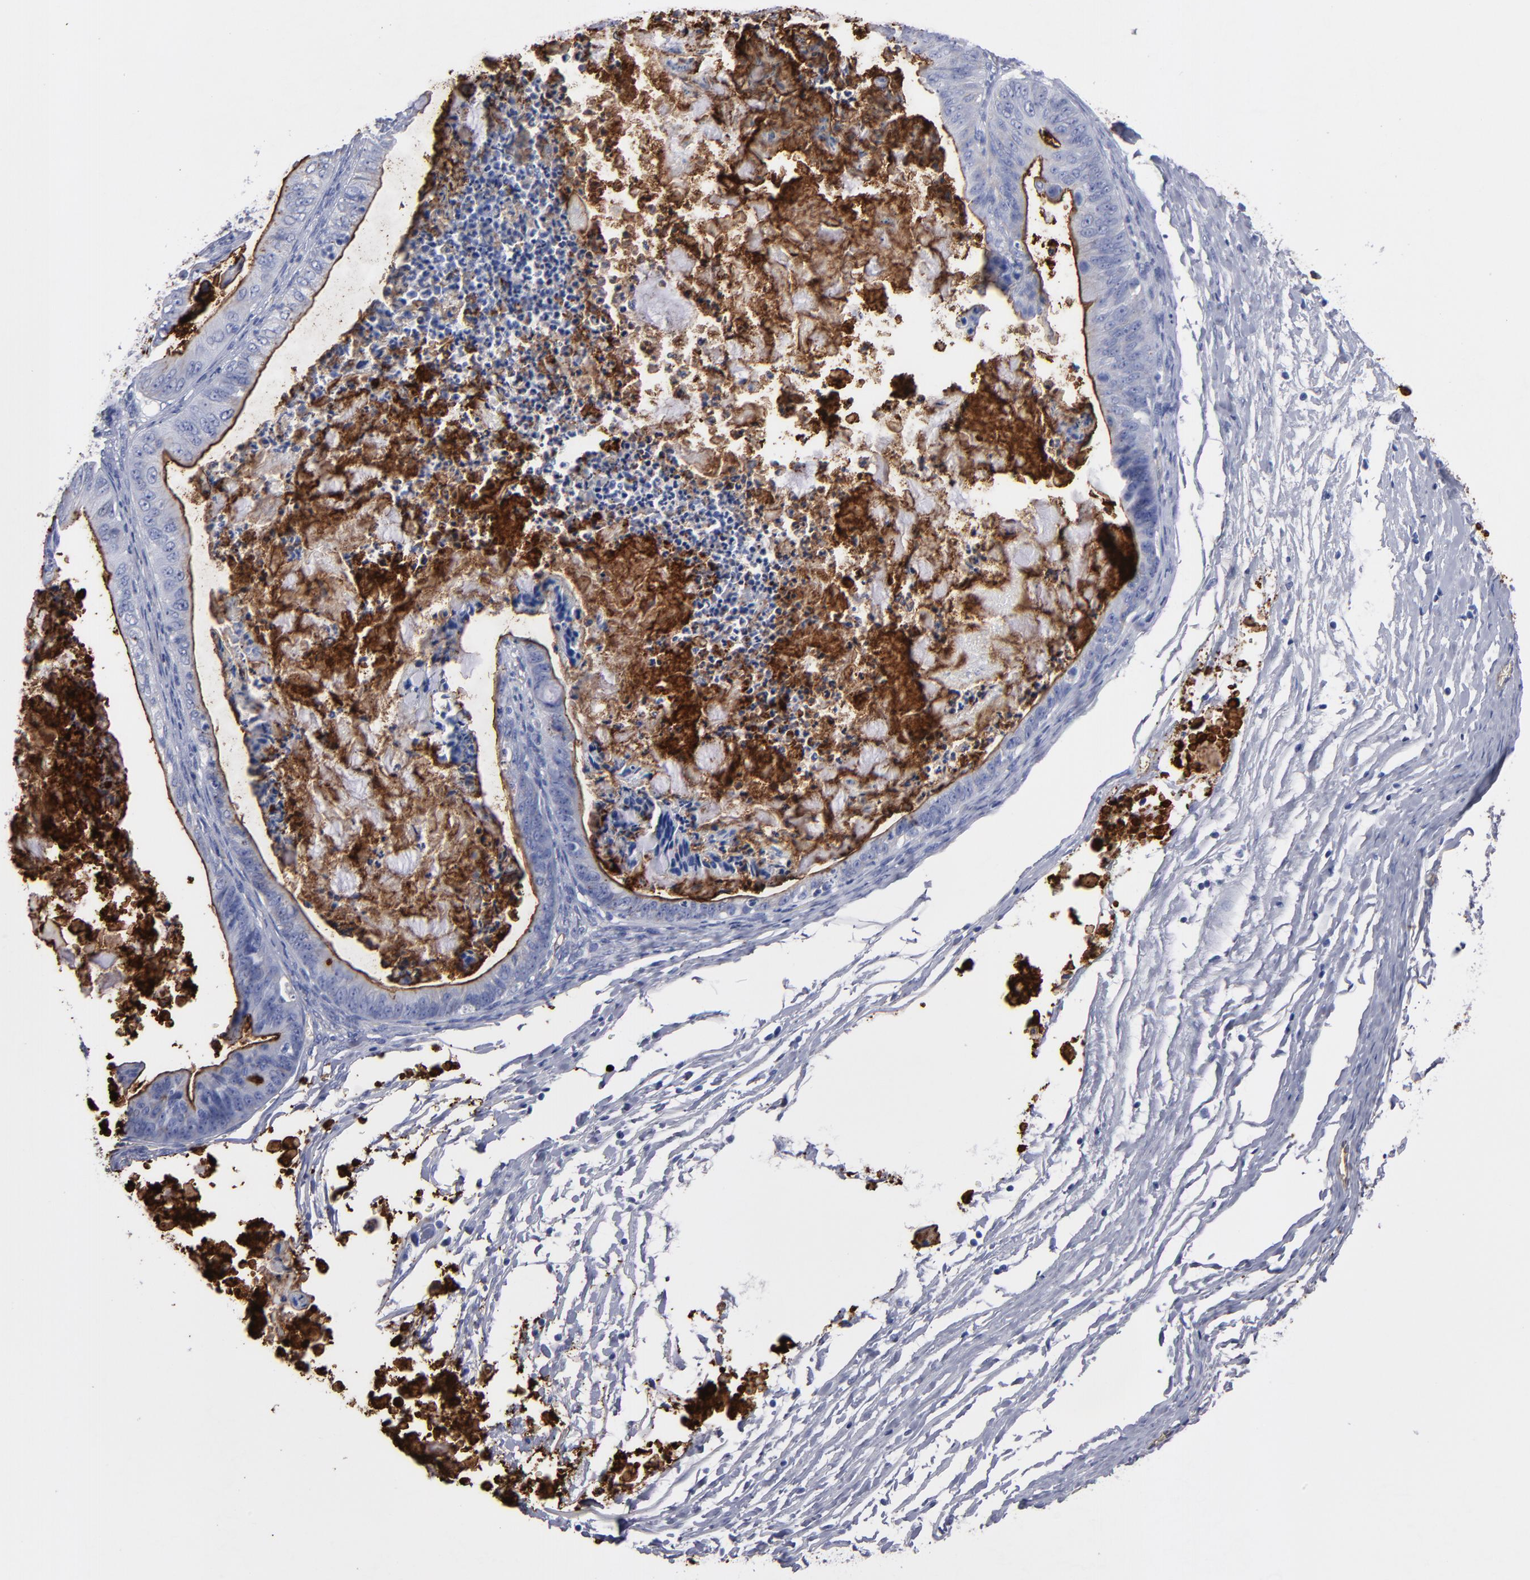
{"staining": {"intensity": "weak", "quantity": "<25%", "location": "cytoplasmic/membranous"}, "tissue": "ovarian cancer", "cell_type": "Tumor cells", "image_type": "cancer", "snomed": [{"axis": "morphology", "description": "Cystadenocarcinoma, mucinous, NOS"}, {"axis": "topography", "description": "Ovary"}], "caption": "High power microscopy photomicrograph of an IHC histopathology image of ovarian cancer, revealing no significant expression in tumor cells.", "gene": "TM4SF1", "patient": {"sex": "female", "age": 37}}